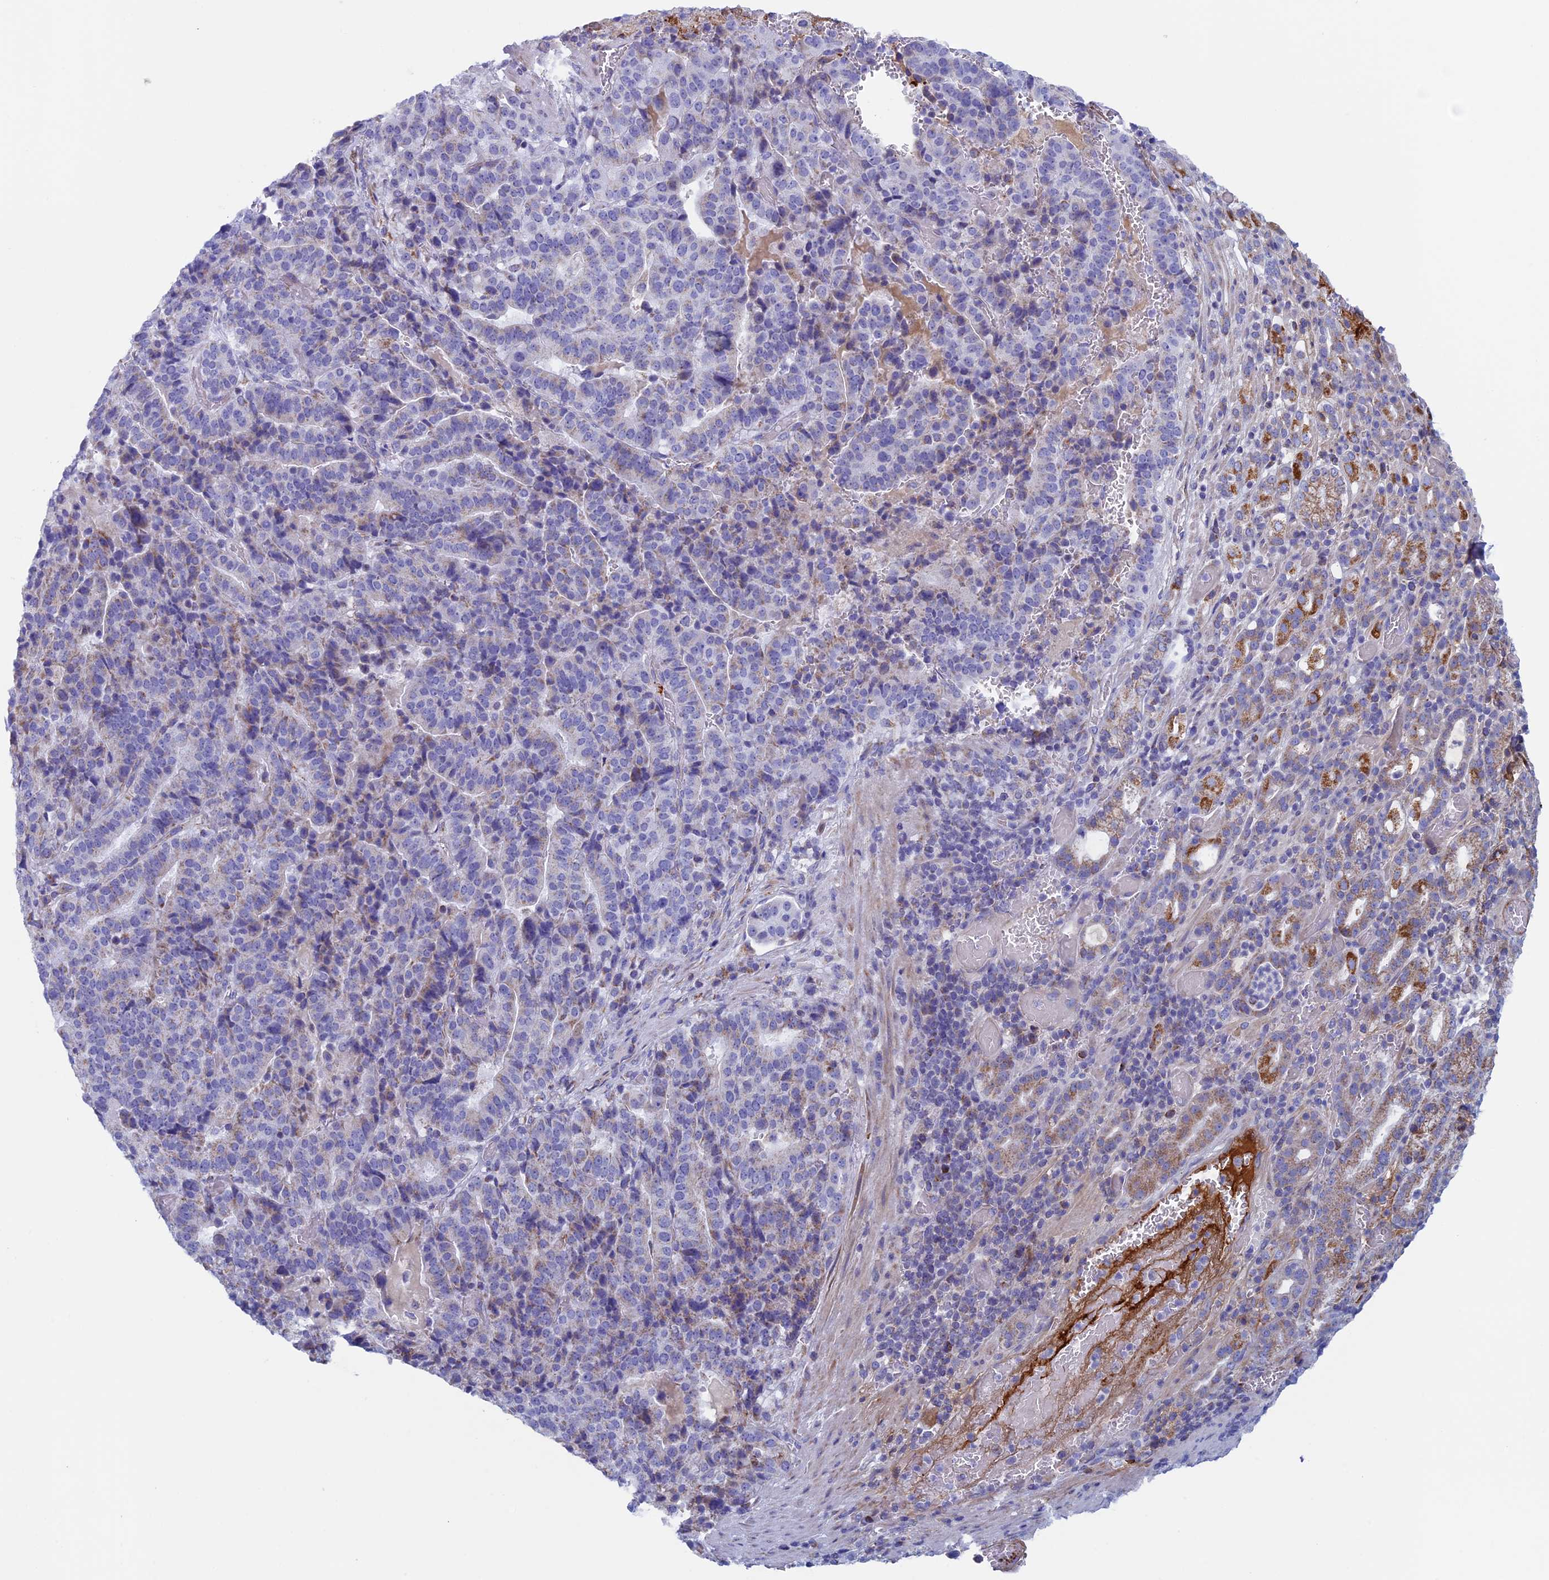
{"staining": {"intensity": "weak", "quantity": "<25%", "location": "cytoplasmic/membranous"}, "tissue": "stomach cancer", "cell_type": "Tumor cells", "image_type": "cancer", "snomed": [{"axis": "morphology", "description": "Adenocarcinoma, NOS"}, {"axis": "topography", "description": "Stomach"}], "caption": "Tumor cells are negative for brown protein staining in adenocarcinoma (stomach). Nuclei are stained in blue.", "gene": "NDUFB9", "patient": {"sex": "male", "age": 48}}